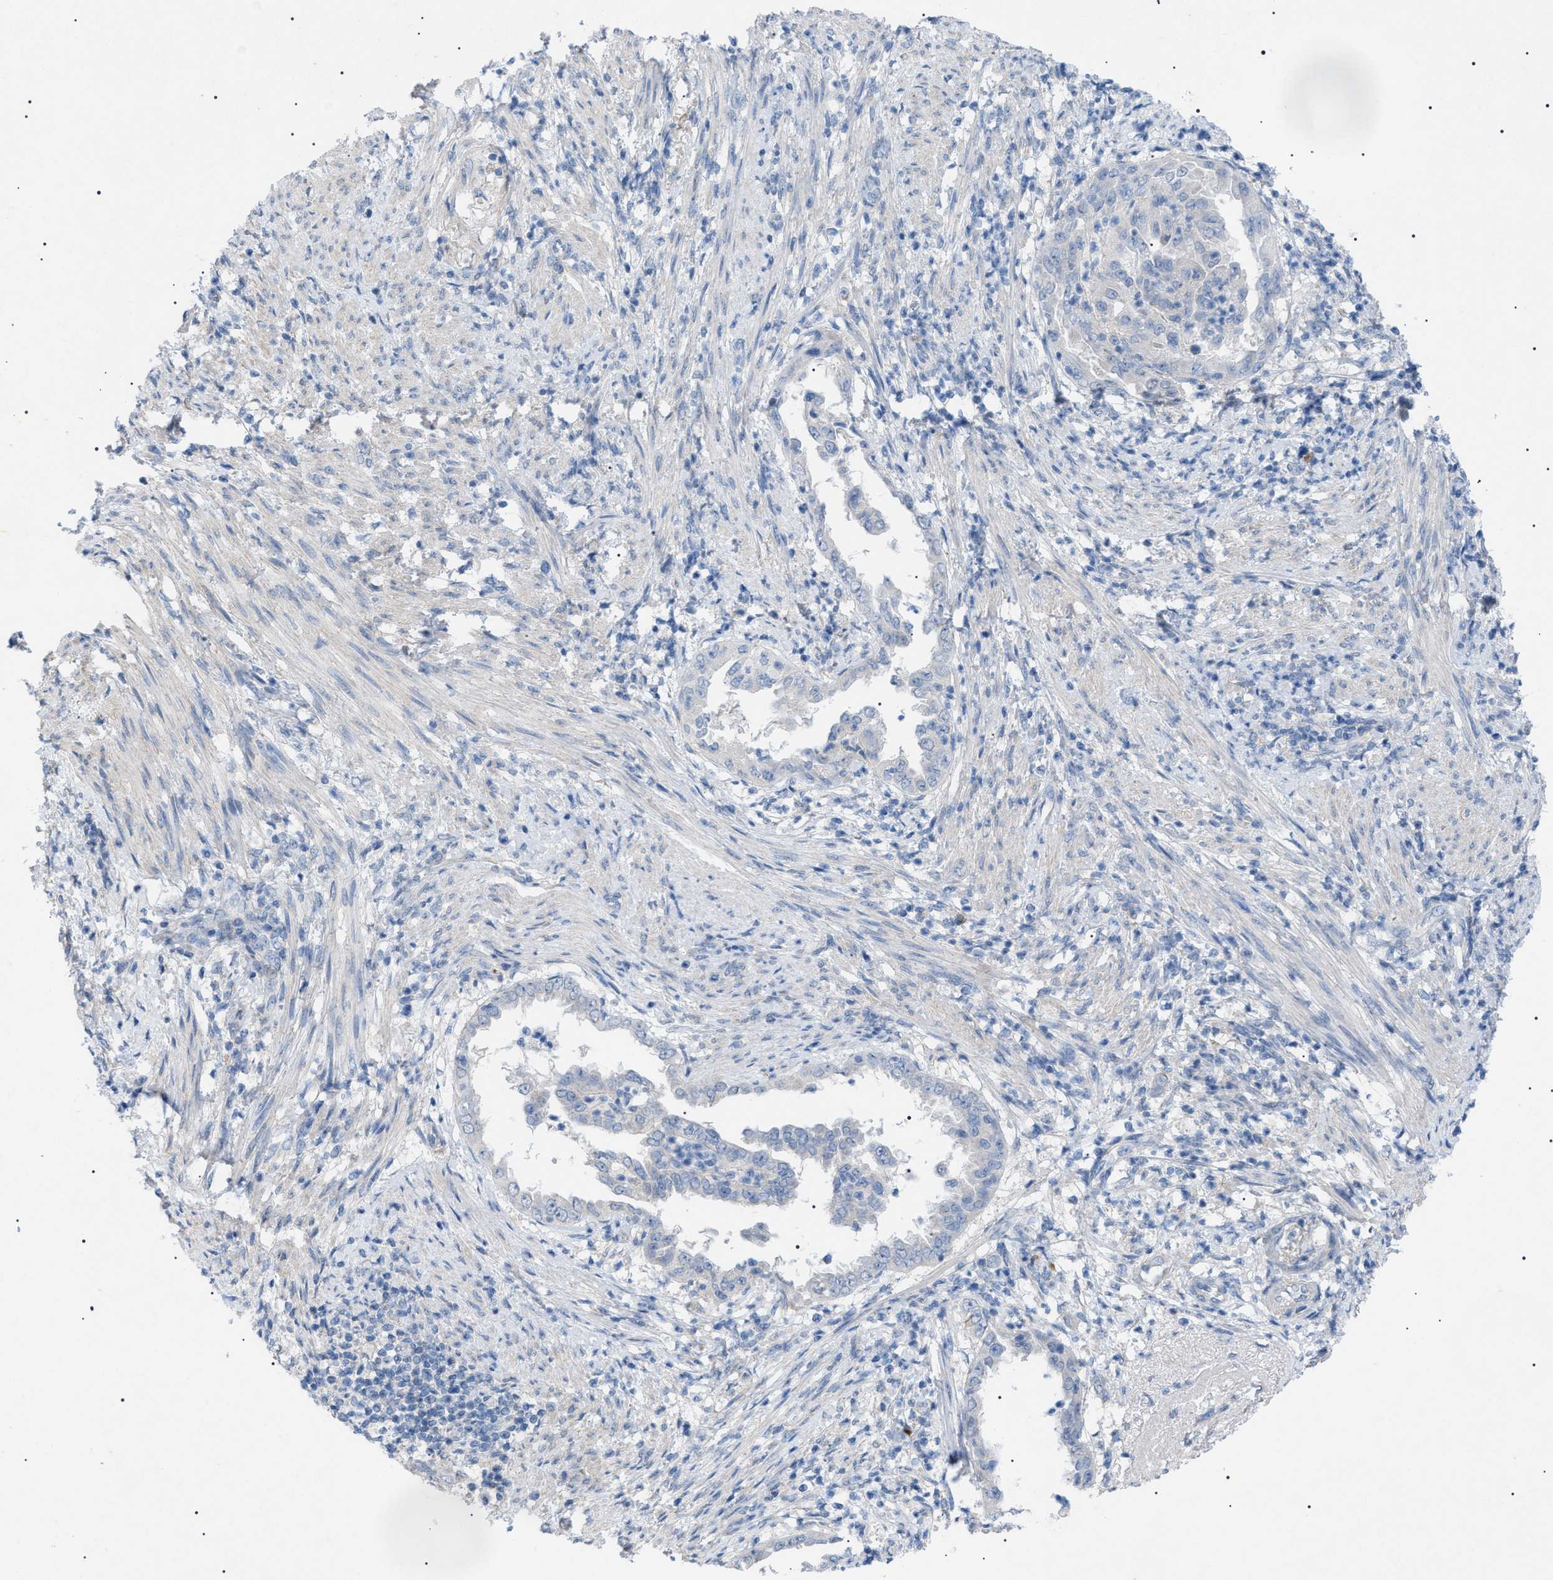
{"staining": {"intensity": "negative", "quantity": "none", "location": "none"}, "tissue": "endometrial cancer", "cell_type": "Tumor cells", "image_type": "cancer", "snomed": [{"axis": "morphology", "description": "Adenocarcinoma, NOS"}, {"axis": "topography", "description": "Endometrium"}], "caption": "The image exhibits no staining of tumor cells in endometrial cancer. (DAB (3,3'-diaminobenzidine) immunohistochemistry (IHC) with hematoxylin counter stain).", "gene": "ADAMTS1", "patient": {"sex": "female", "age": 85}}